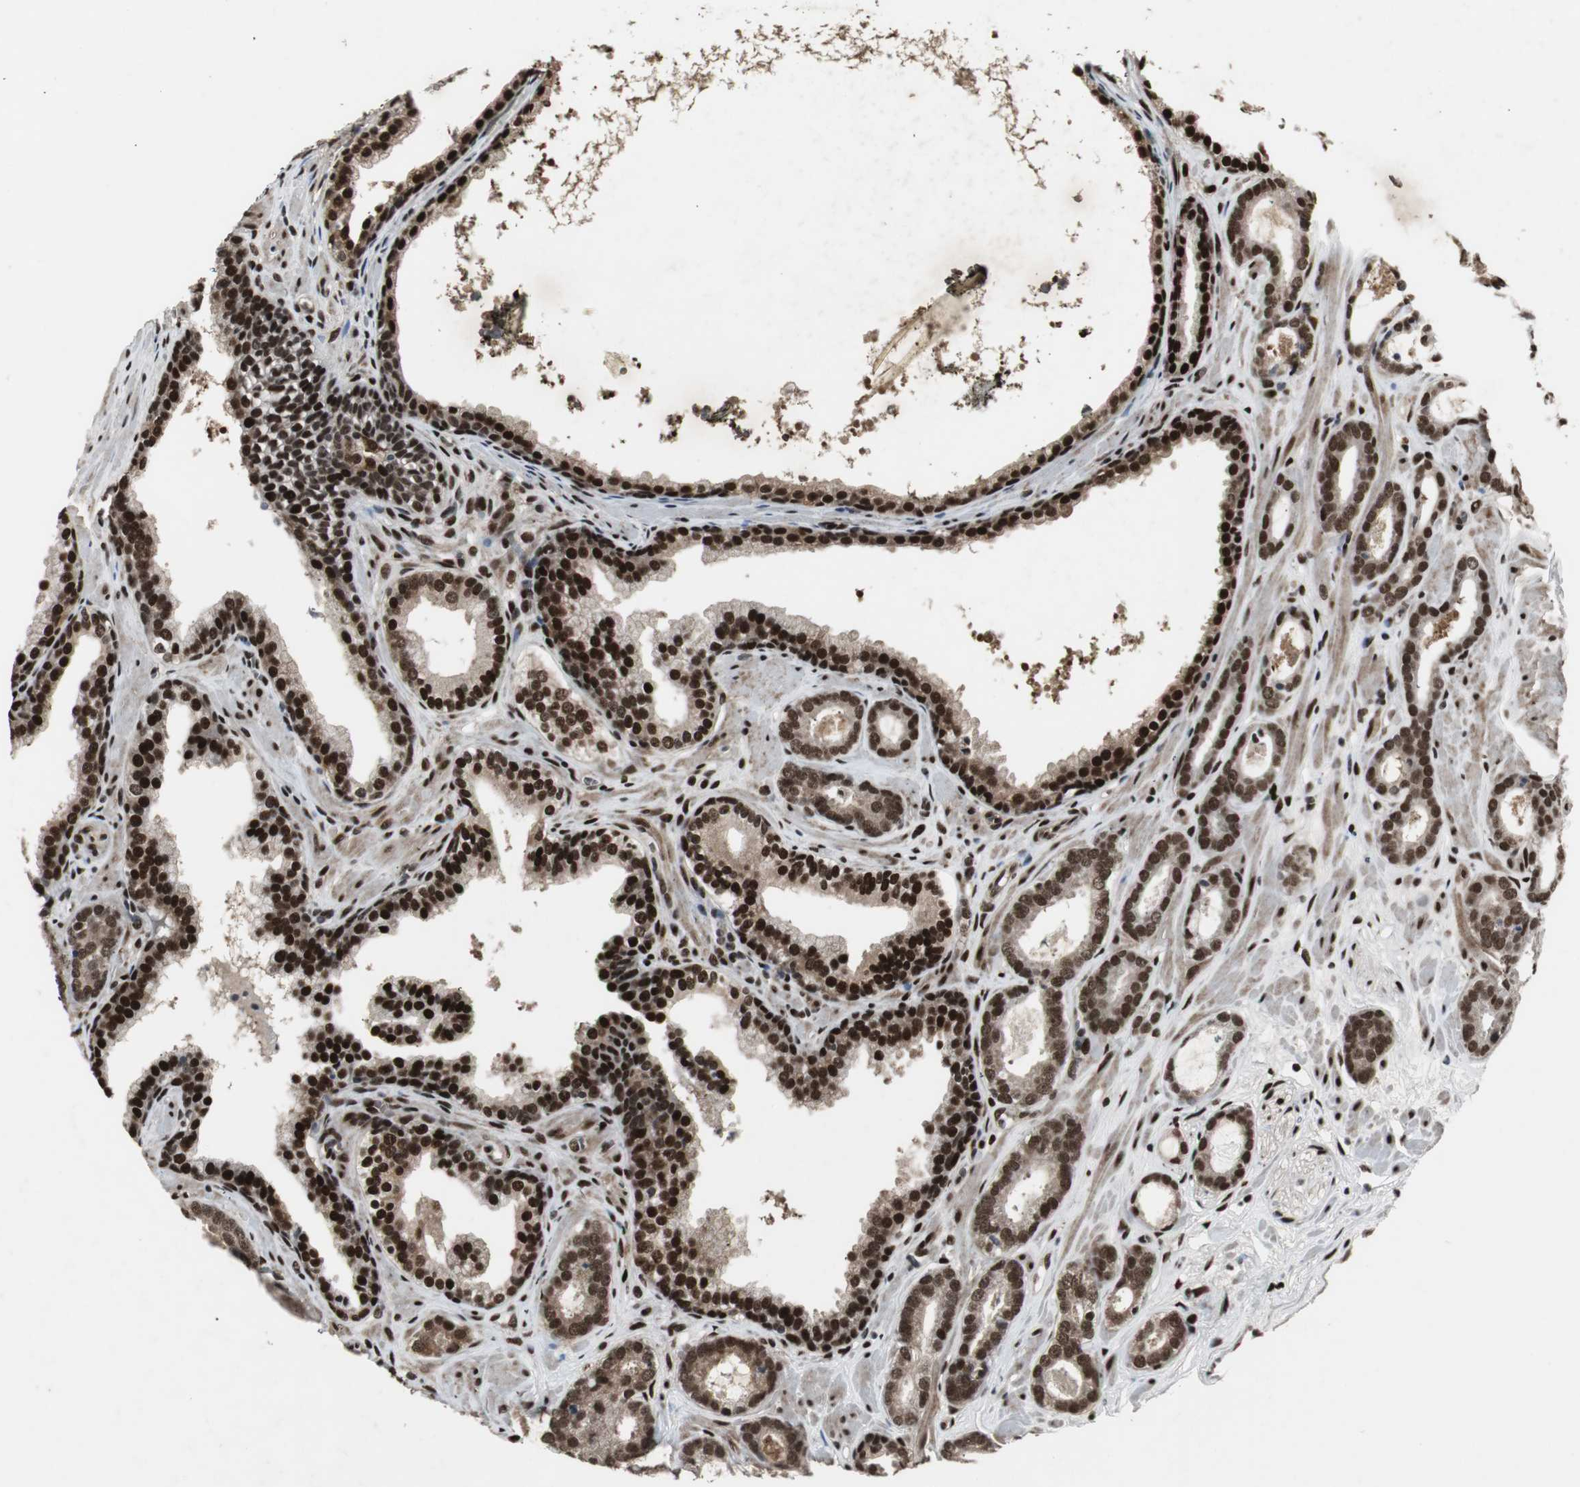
{"staining": {"intensity": "strong", "quantity": ">75%", "location": "nuclear"}, "tissue": "prostate cancer", "cell_type": "Tumor cells", "image_type": "cancer", "snomed": [{"axis": "morphology", "description": "Adenocarcinoma, Low grade"}, {"axis": "topography", "description": "Prostate"}], "caption": "This is a histology image of immunohistochemistry (IHC) staining of low-grade adenocarcinoma (prostate), which shows strong positivity in the nuclear of tumor cells.", "gene": "TAF5", "patient": {"sex": "male", "age": 57}}